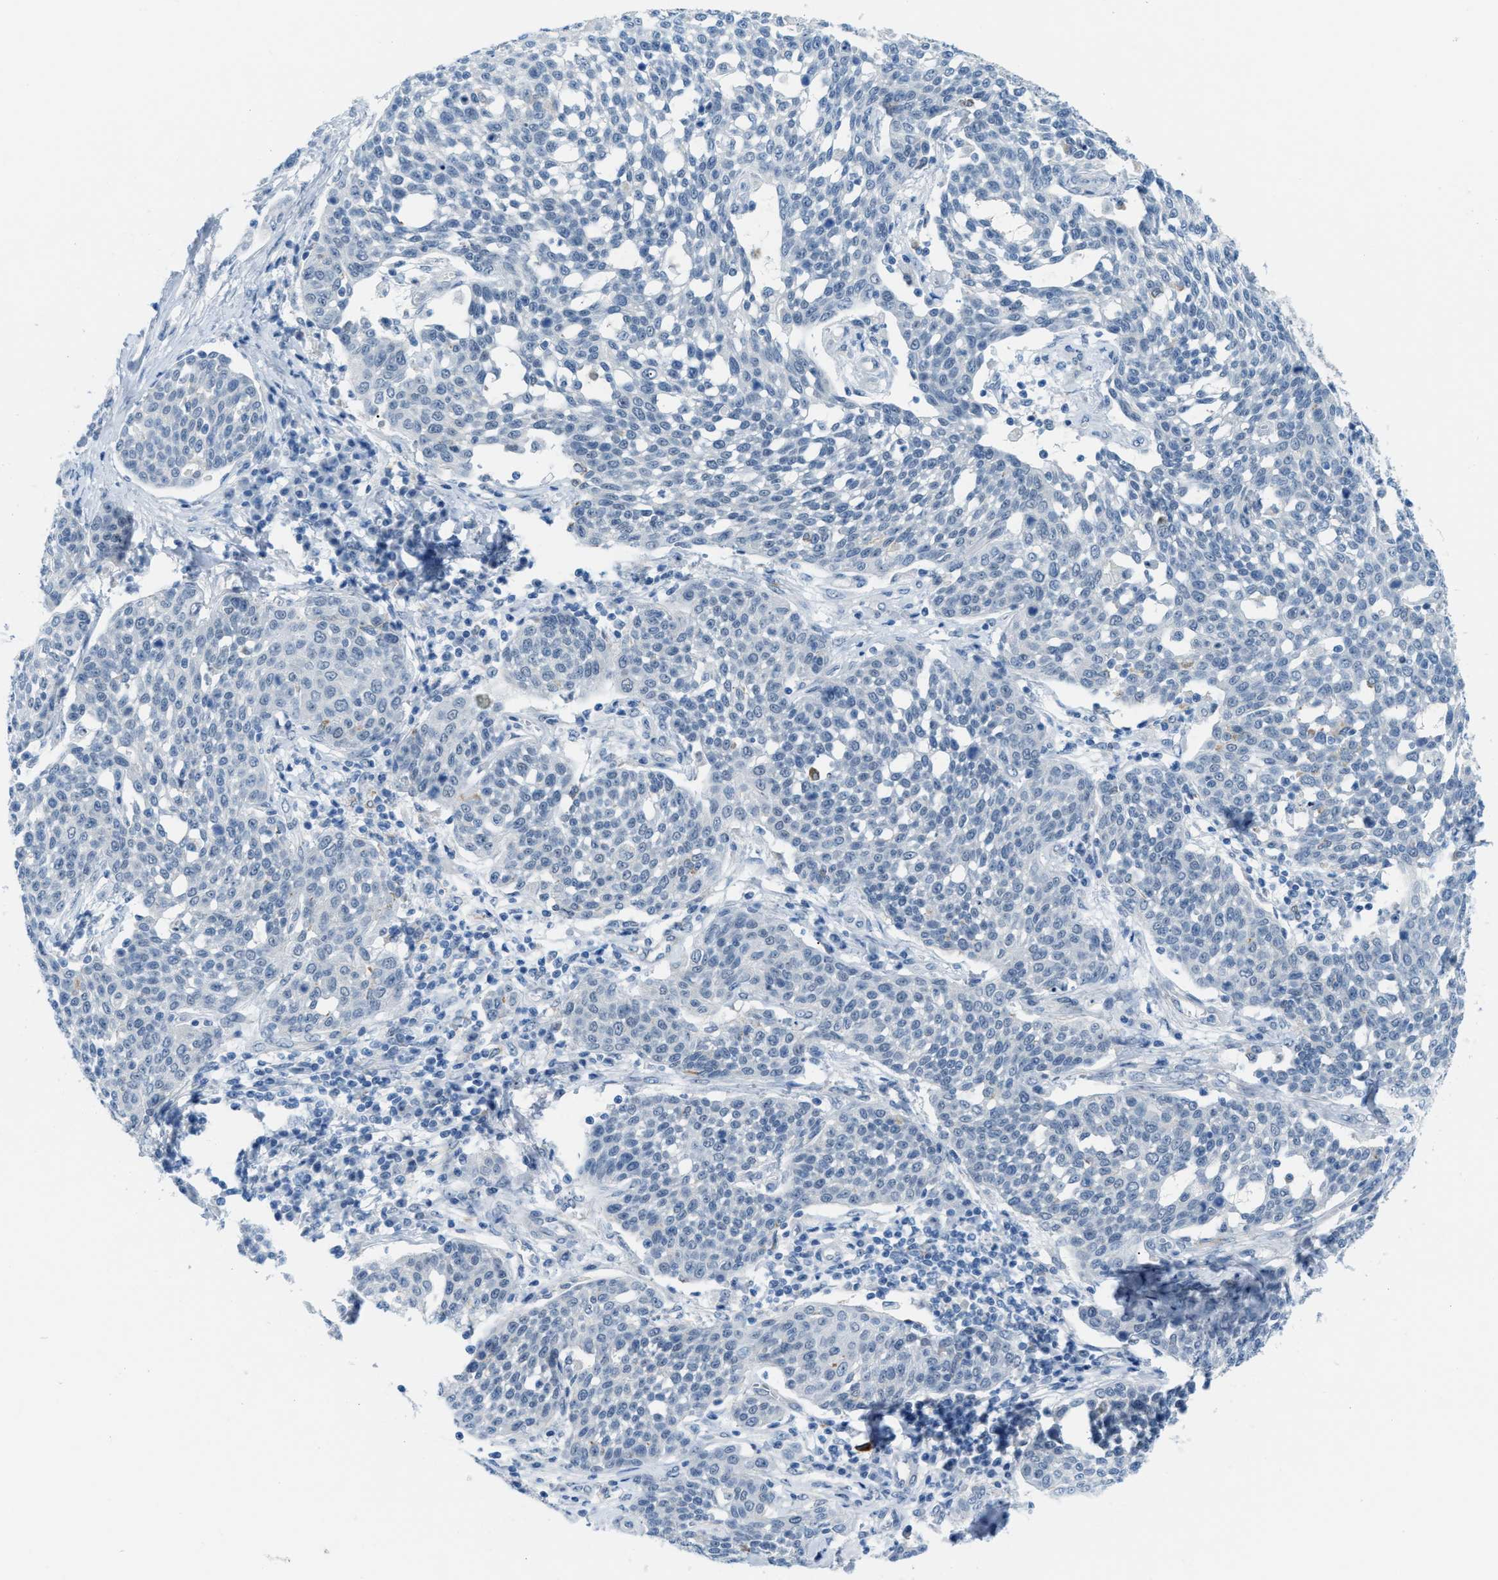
{"staining": {"intensity": "negative", "quantity": "none", "location": "none"}, "tissue": "cervical cancer", "cell_type": "Tumor cells", "image_type": "cancer", "snomed": [{"axis": "morphology", "description": "Squamous cell carcinoma, NOS"}, {"axis": "topography", "description": "Cervix"}], "caption": "Protein analysis of squamous cell carcinoma (cervical) exhibits no significant positivity in tumor cells.", "gene": "PHRF1", "patient": {"sex": "female", "age": 34}}